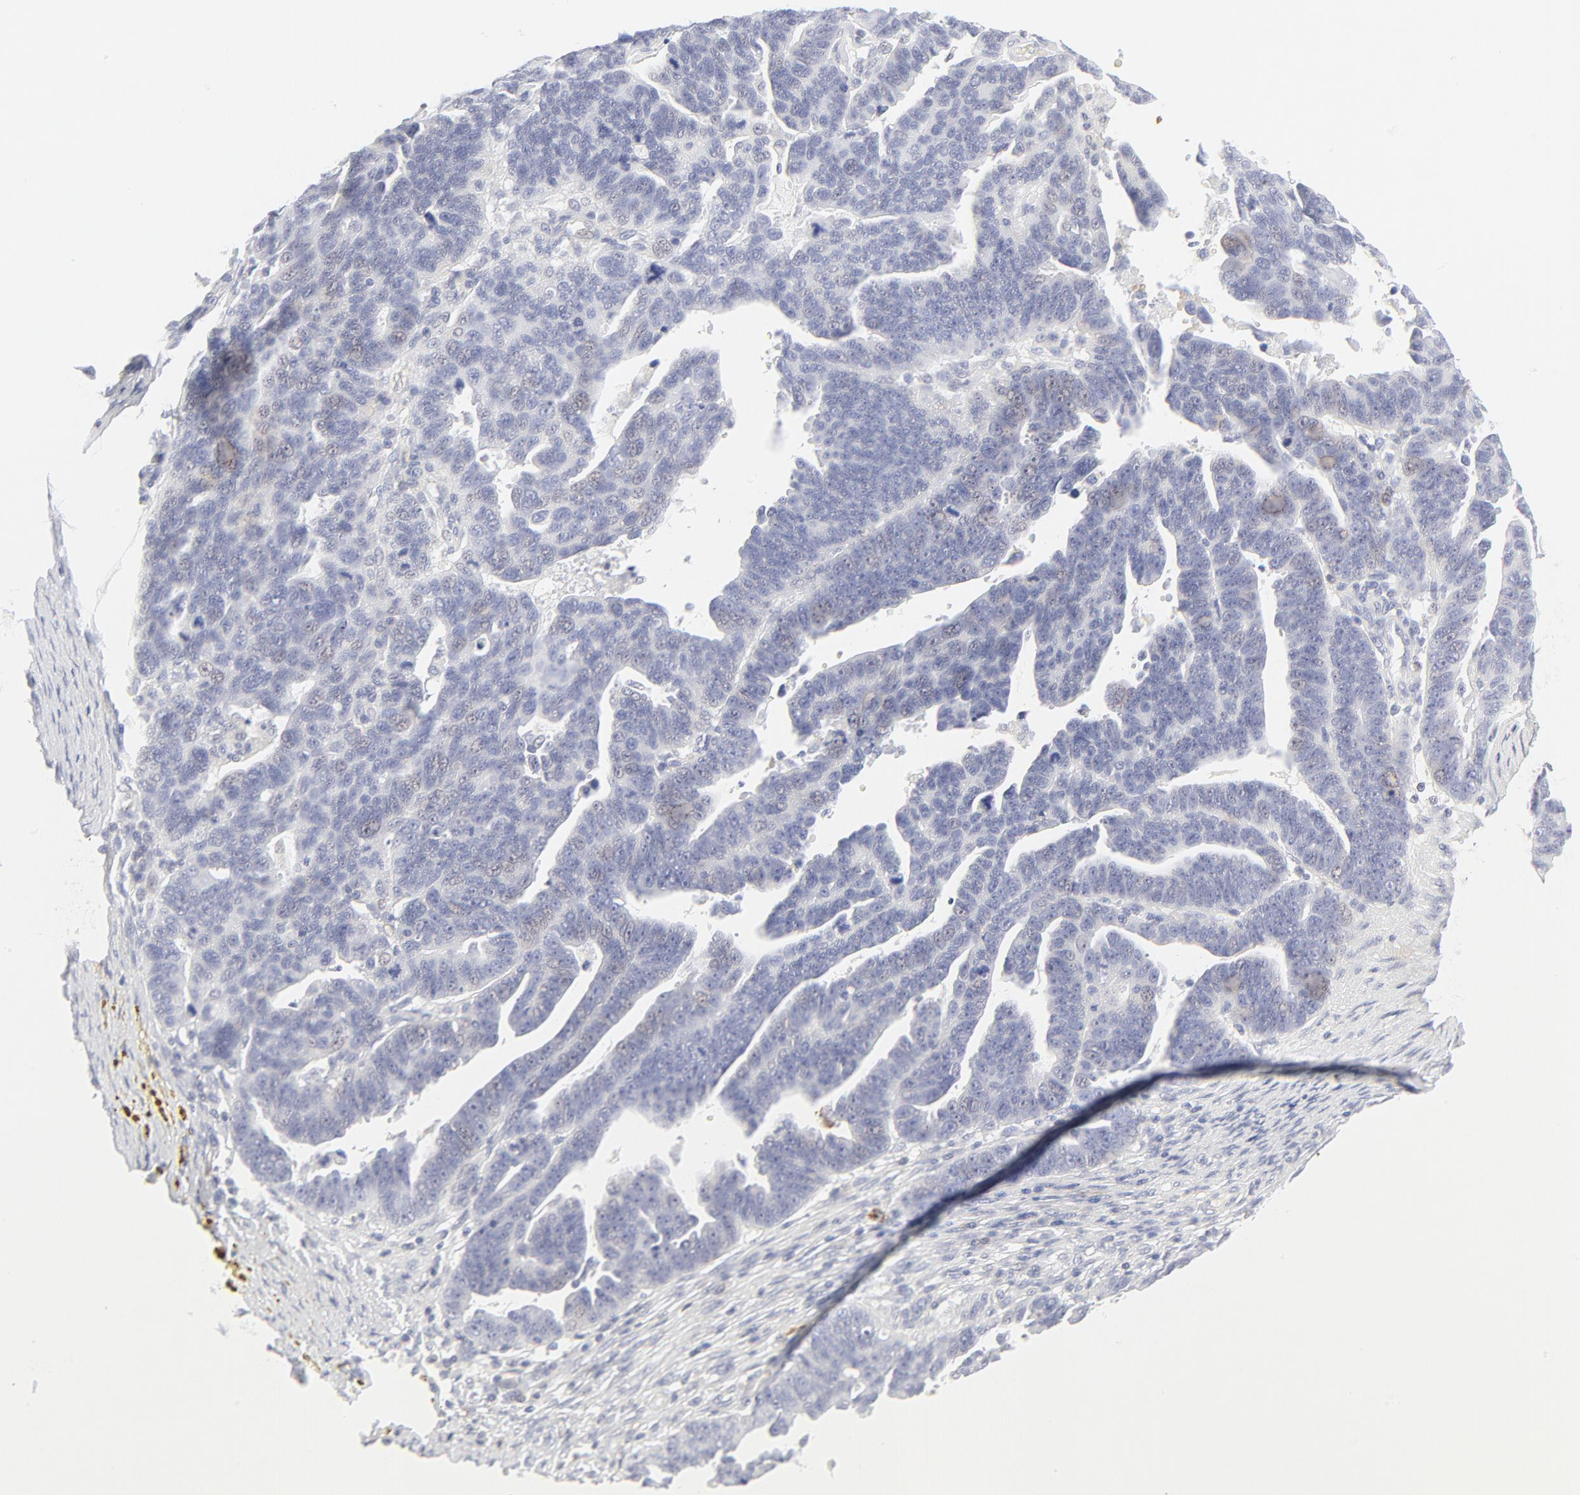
{"staining": {"intensity": "negative", "quantity": "none", "location": "none"}, "tissue": "ovarian cancer", "cell_type": "Tumor cells", "image_type": "cancer", "snomed": [{"axis": "morphology", "description": "Carcinoma, endometroid"}, {"axis": "morphology", "description": "Cystadenocarcinoma, serous, NOS"}, {"axis": "topography", "description": "Ovary"}], "caption": "Tumor cells are negative for brown protein staining in ovarian cancer (endometroid carcinoma). The staining was performed using DAB to visualize the protein expression in brown, while the nuclei were stained in blue with hematoxylin (Magnification: 20x).", "gene": "CCR7", "patient": {"sex": "female", "age": 45}}